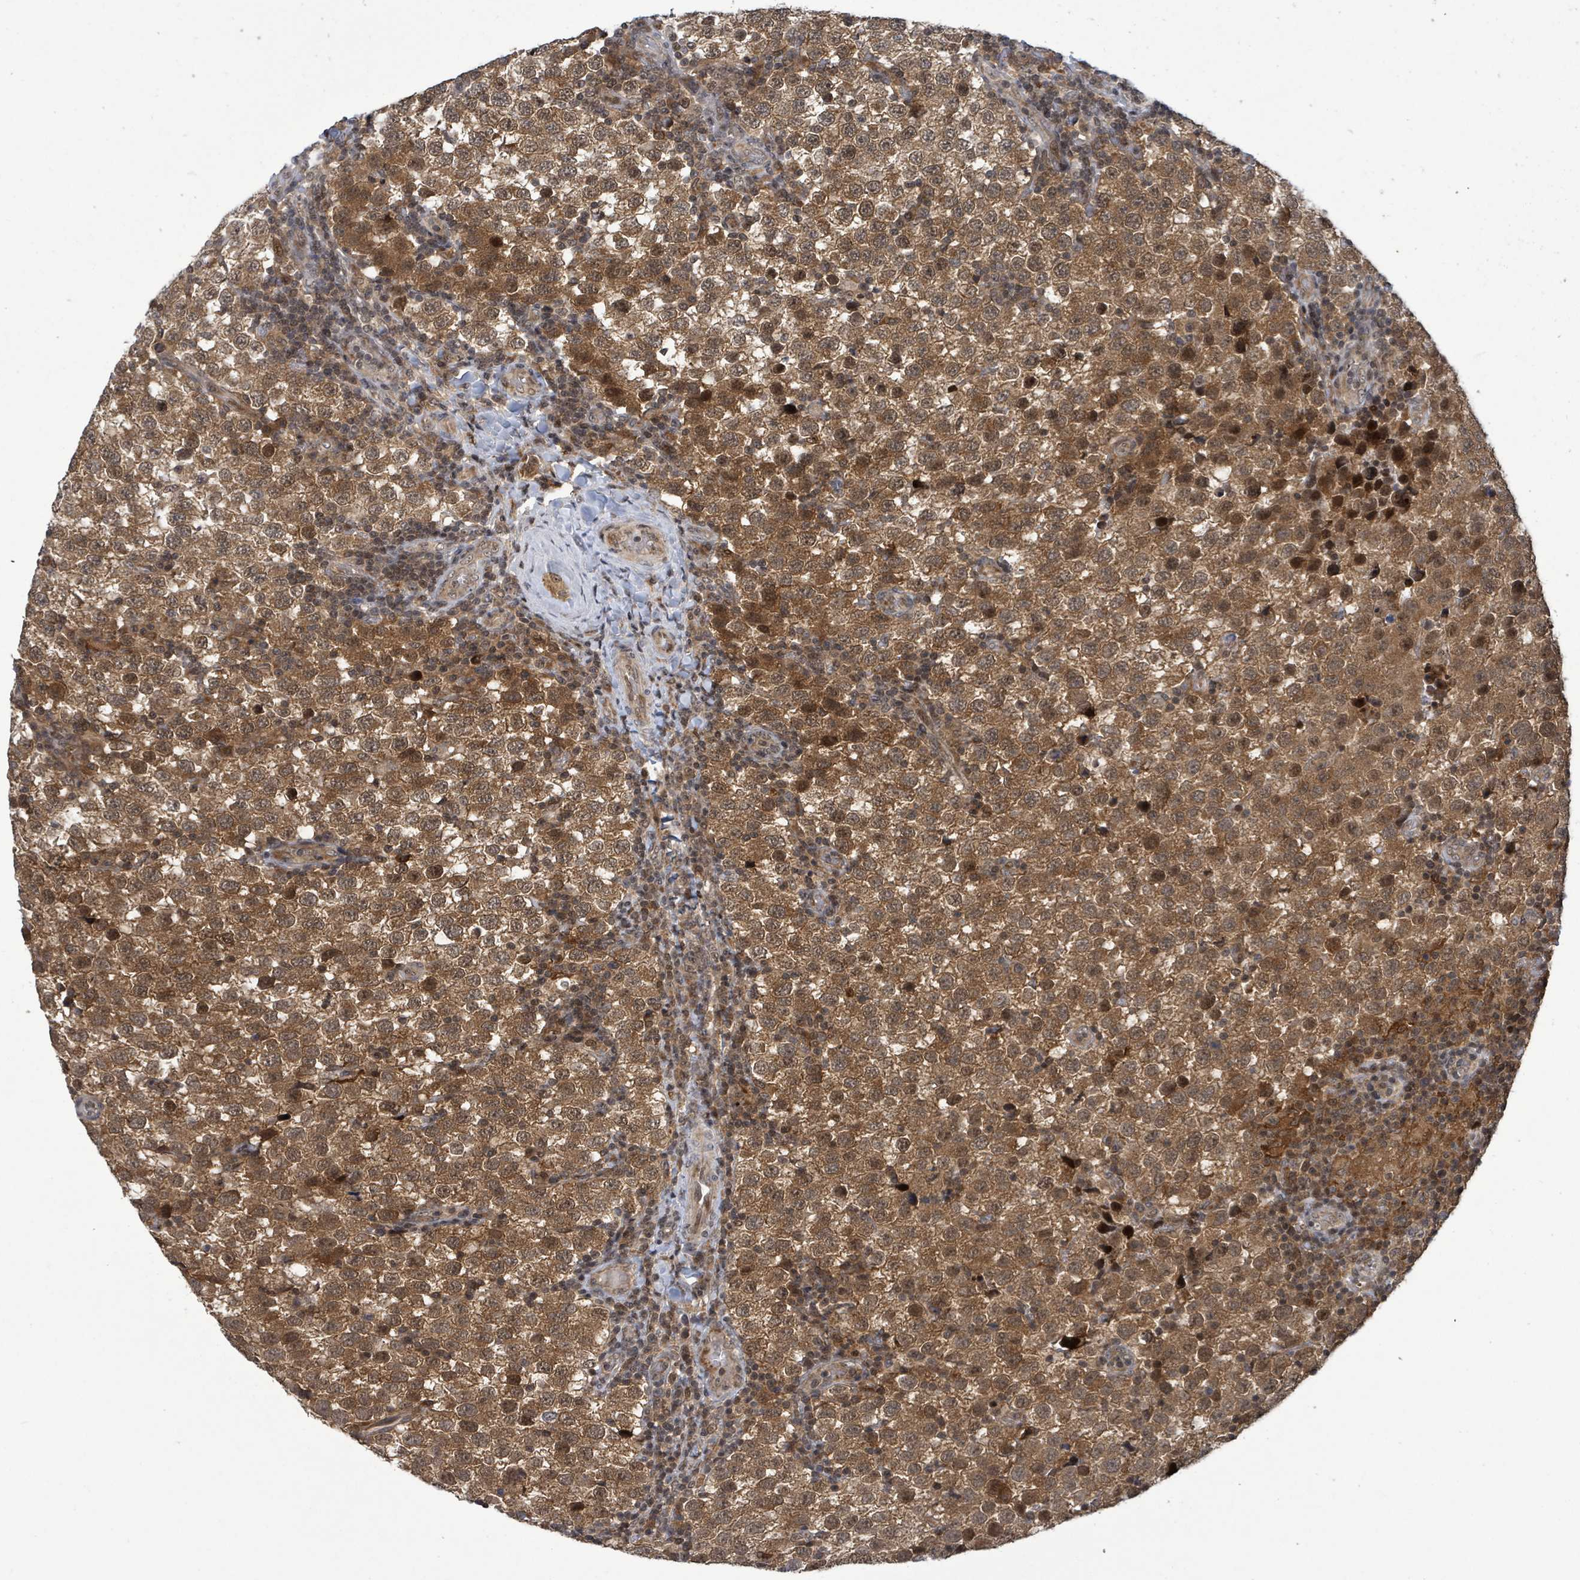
{"staining": {"intensity": "moderate", "quantity": ">75%", "location": "cytoplasmic/membranous"}, "tissue": "testis cancer", "cell_type": "Tumor cells", "image_type": "cancer", "snomed": [{"axis": "morphology", "description": "Seminoma, NOS"}, {"axis": "topography", "description": "Testis"}], "caption": "There is medium levels of moderate cytoplasmic/membranous staining in tumor cells of seminoma (testis), as demonstrated by immunohistochemical staining (brown color).", "gene": "FBXO6", "patient": {"sex": "male", "age": 34}}